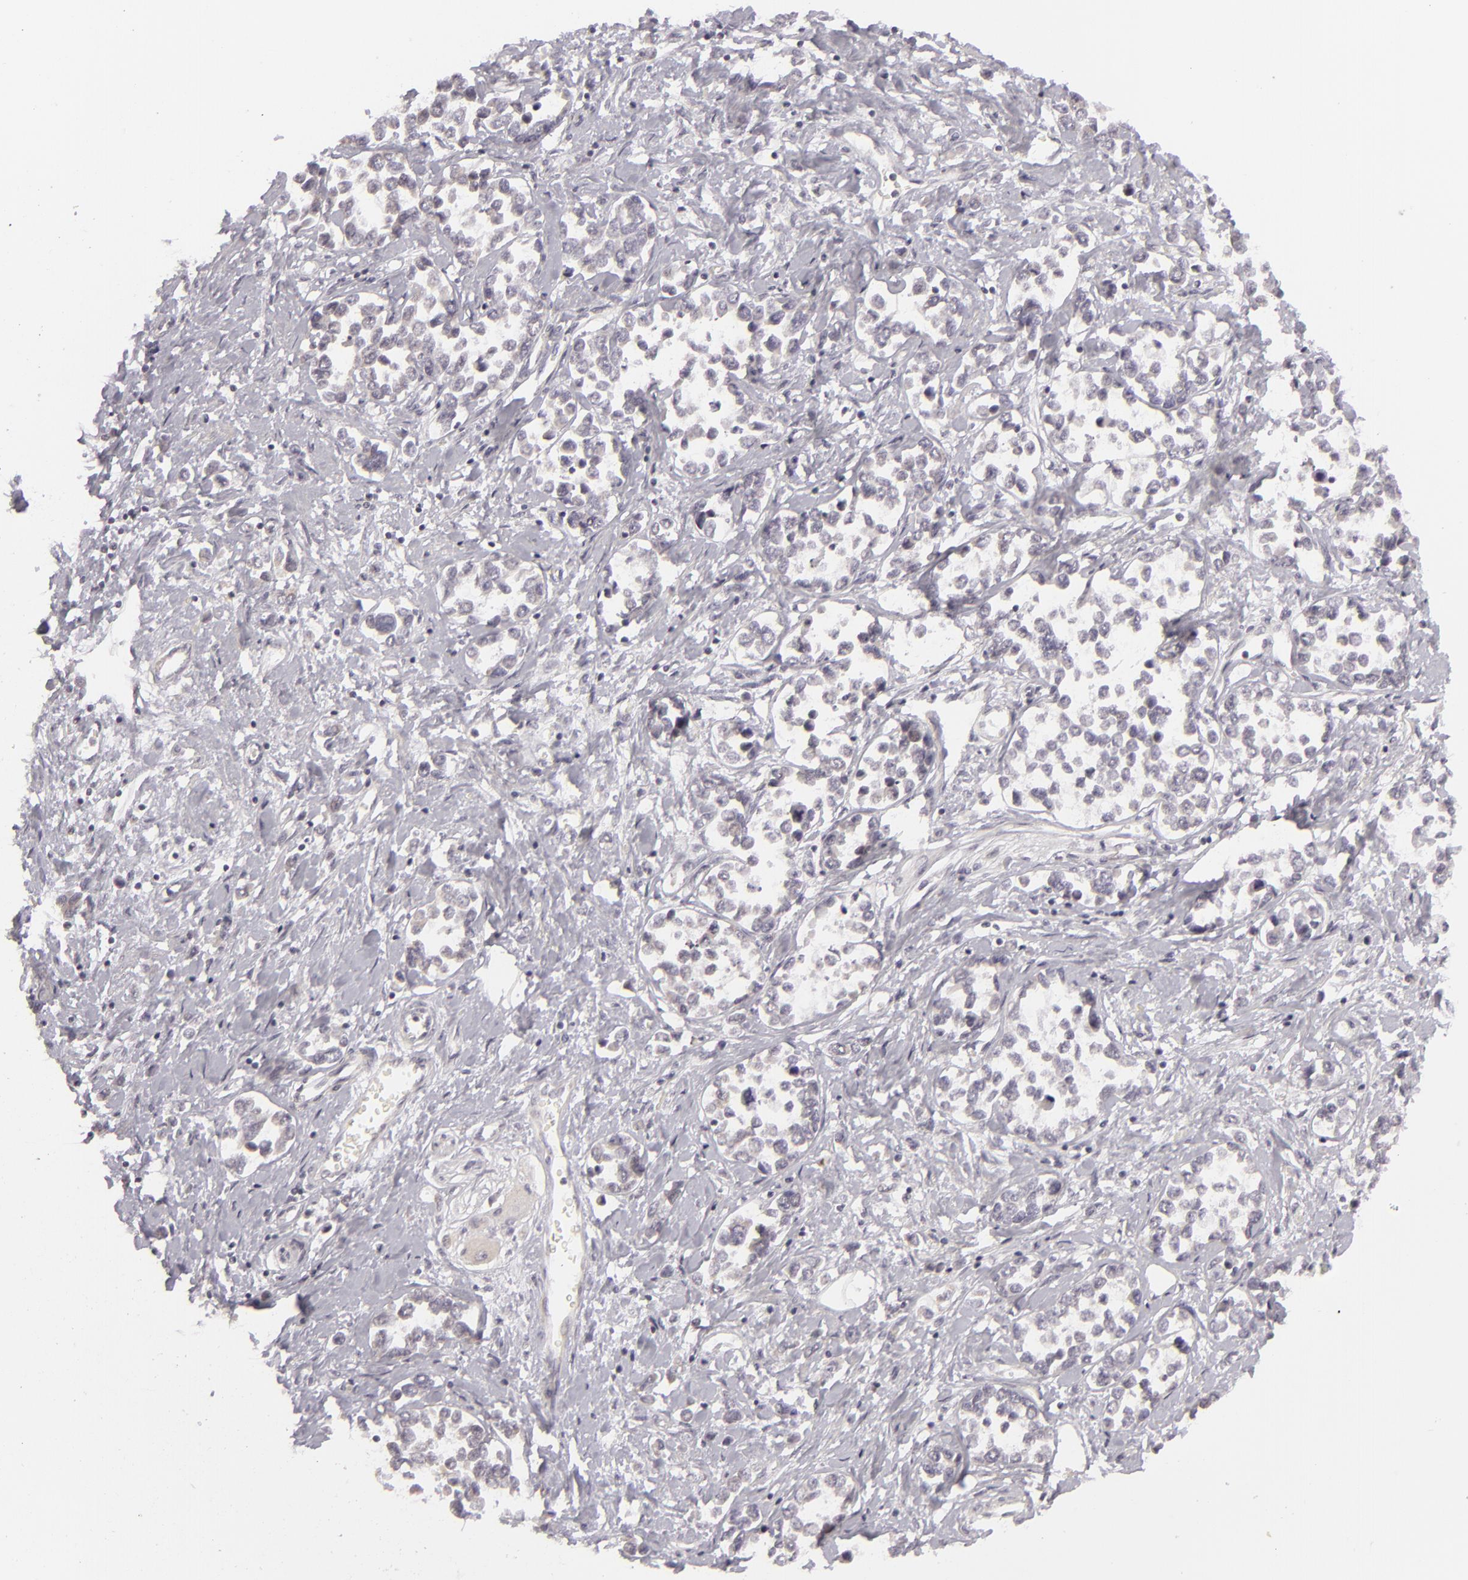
{"staining": {"intensity": "negative", "quantity": "none", "location": "none"}, "tissue": "stomach cancer", "cell_type": "Tumor cells", "image_type": "cancer", "snomed": [{"axis": "morphology", "description": "Adenocarcinoma, NOS"}, {"axis": "topography", "description": "Stomach, upper"}], "caption": "A histopathology image of human stomach adenocarcinoma is negative for staining in tumor cells.", "gene": "SIX1", "patient": {"sex": "male", "age": 76}}